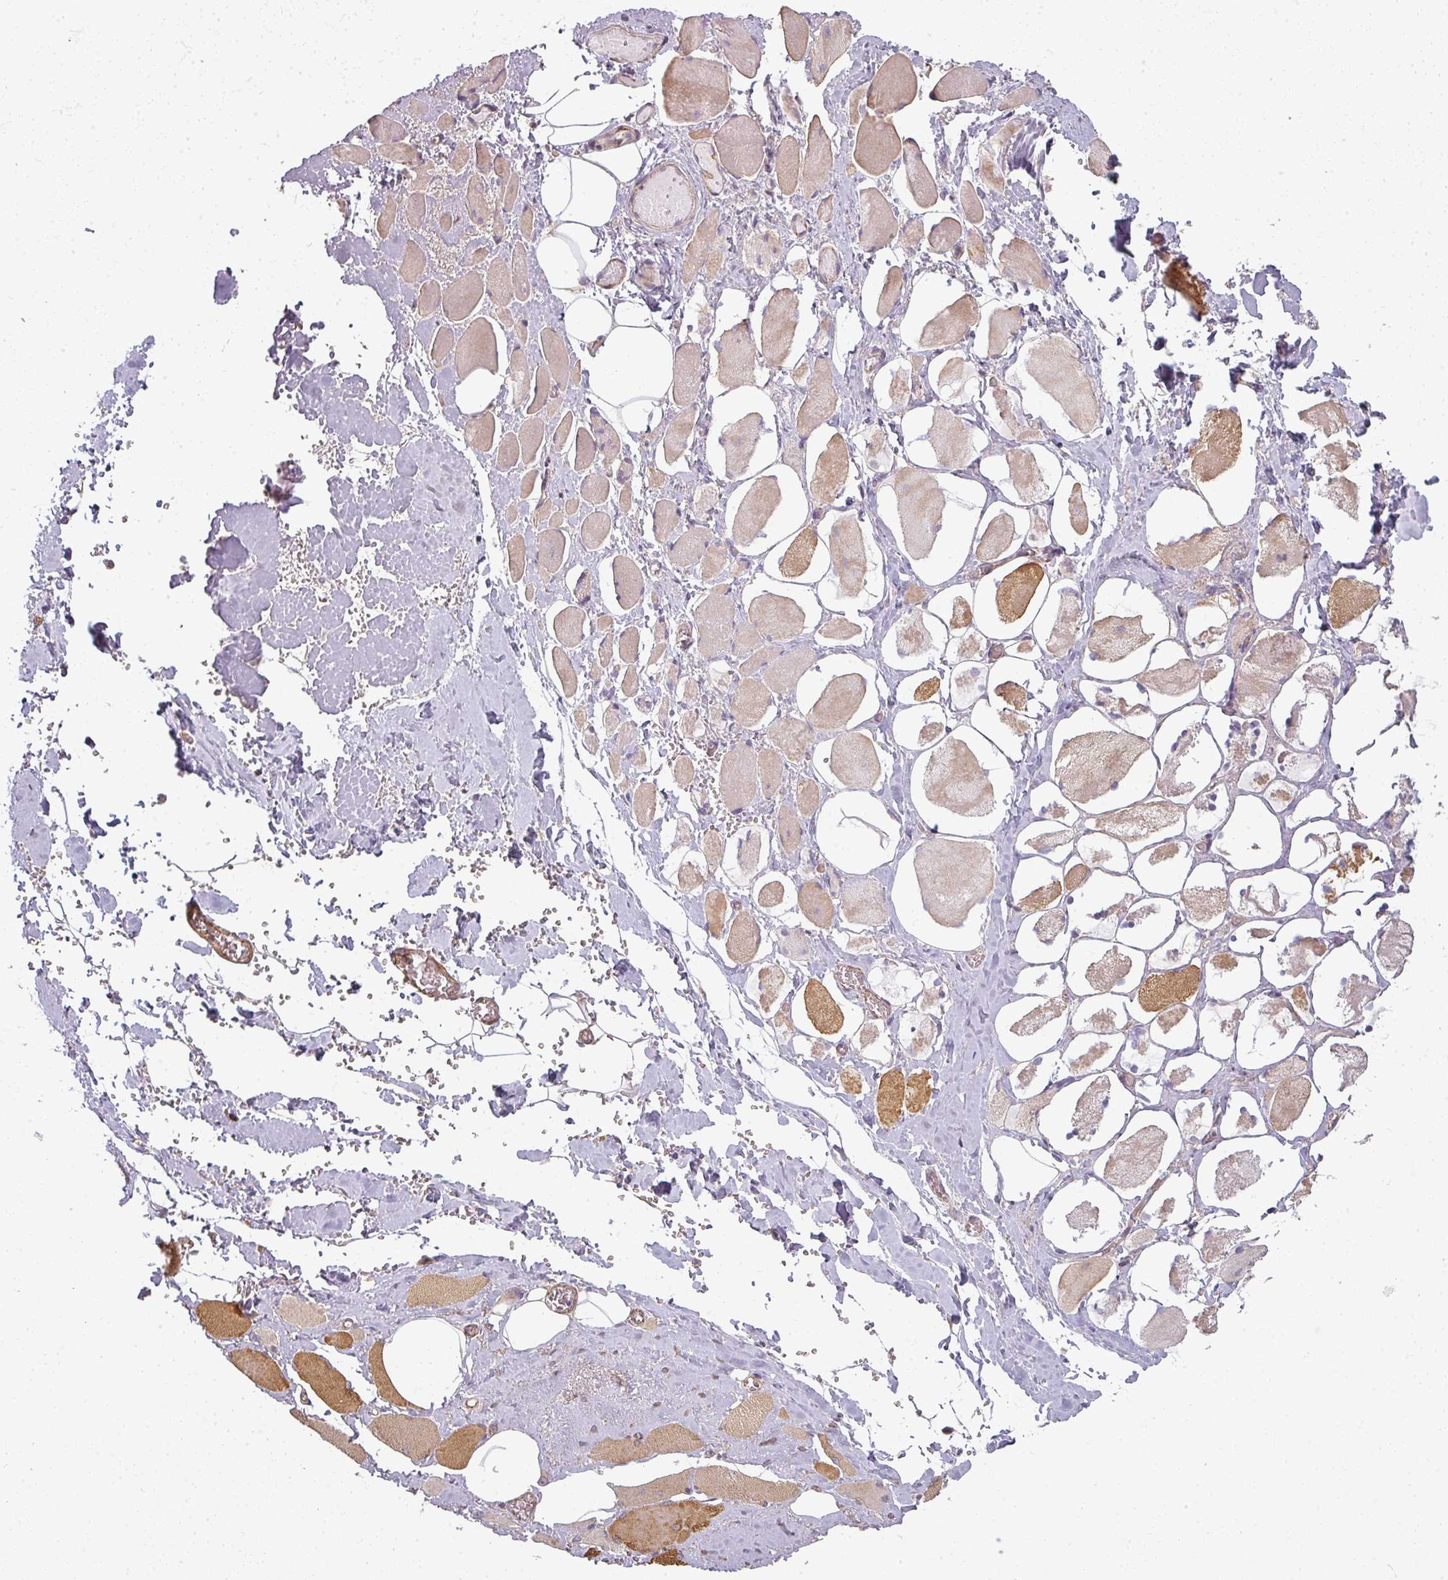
{"staining": {"intensity": "moderate", "quantity": "25%-75%", "location": "cytoplasmic/membranous"}, "tissue": "skeletal muscle", "cell_type": "Myocytes", "image_type": "normal", "snomed": [{"axis": "morphology", "description": "Normal tissue, NOS"}, {"axis": "morphology", "description": "Basal cell carcinoma"}, {"axis": "topography", "description": "Skeletal muscle"}], "caption": "Myocytes reveal medium levels of moderate cytoplasmic/membranous staining in about 25%-75% of cells in normal human skeletal muscle. (Stains: DAB (3,3'-diaminobenzidine) in brown, nuclei in blue, Microscopy: brightfield microscopy at high magnification).", "gene": "CNOT1", "patient": {"sex": "female", "age": 64}}